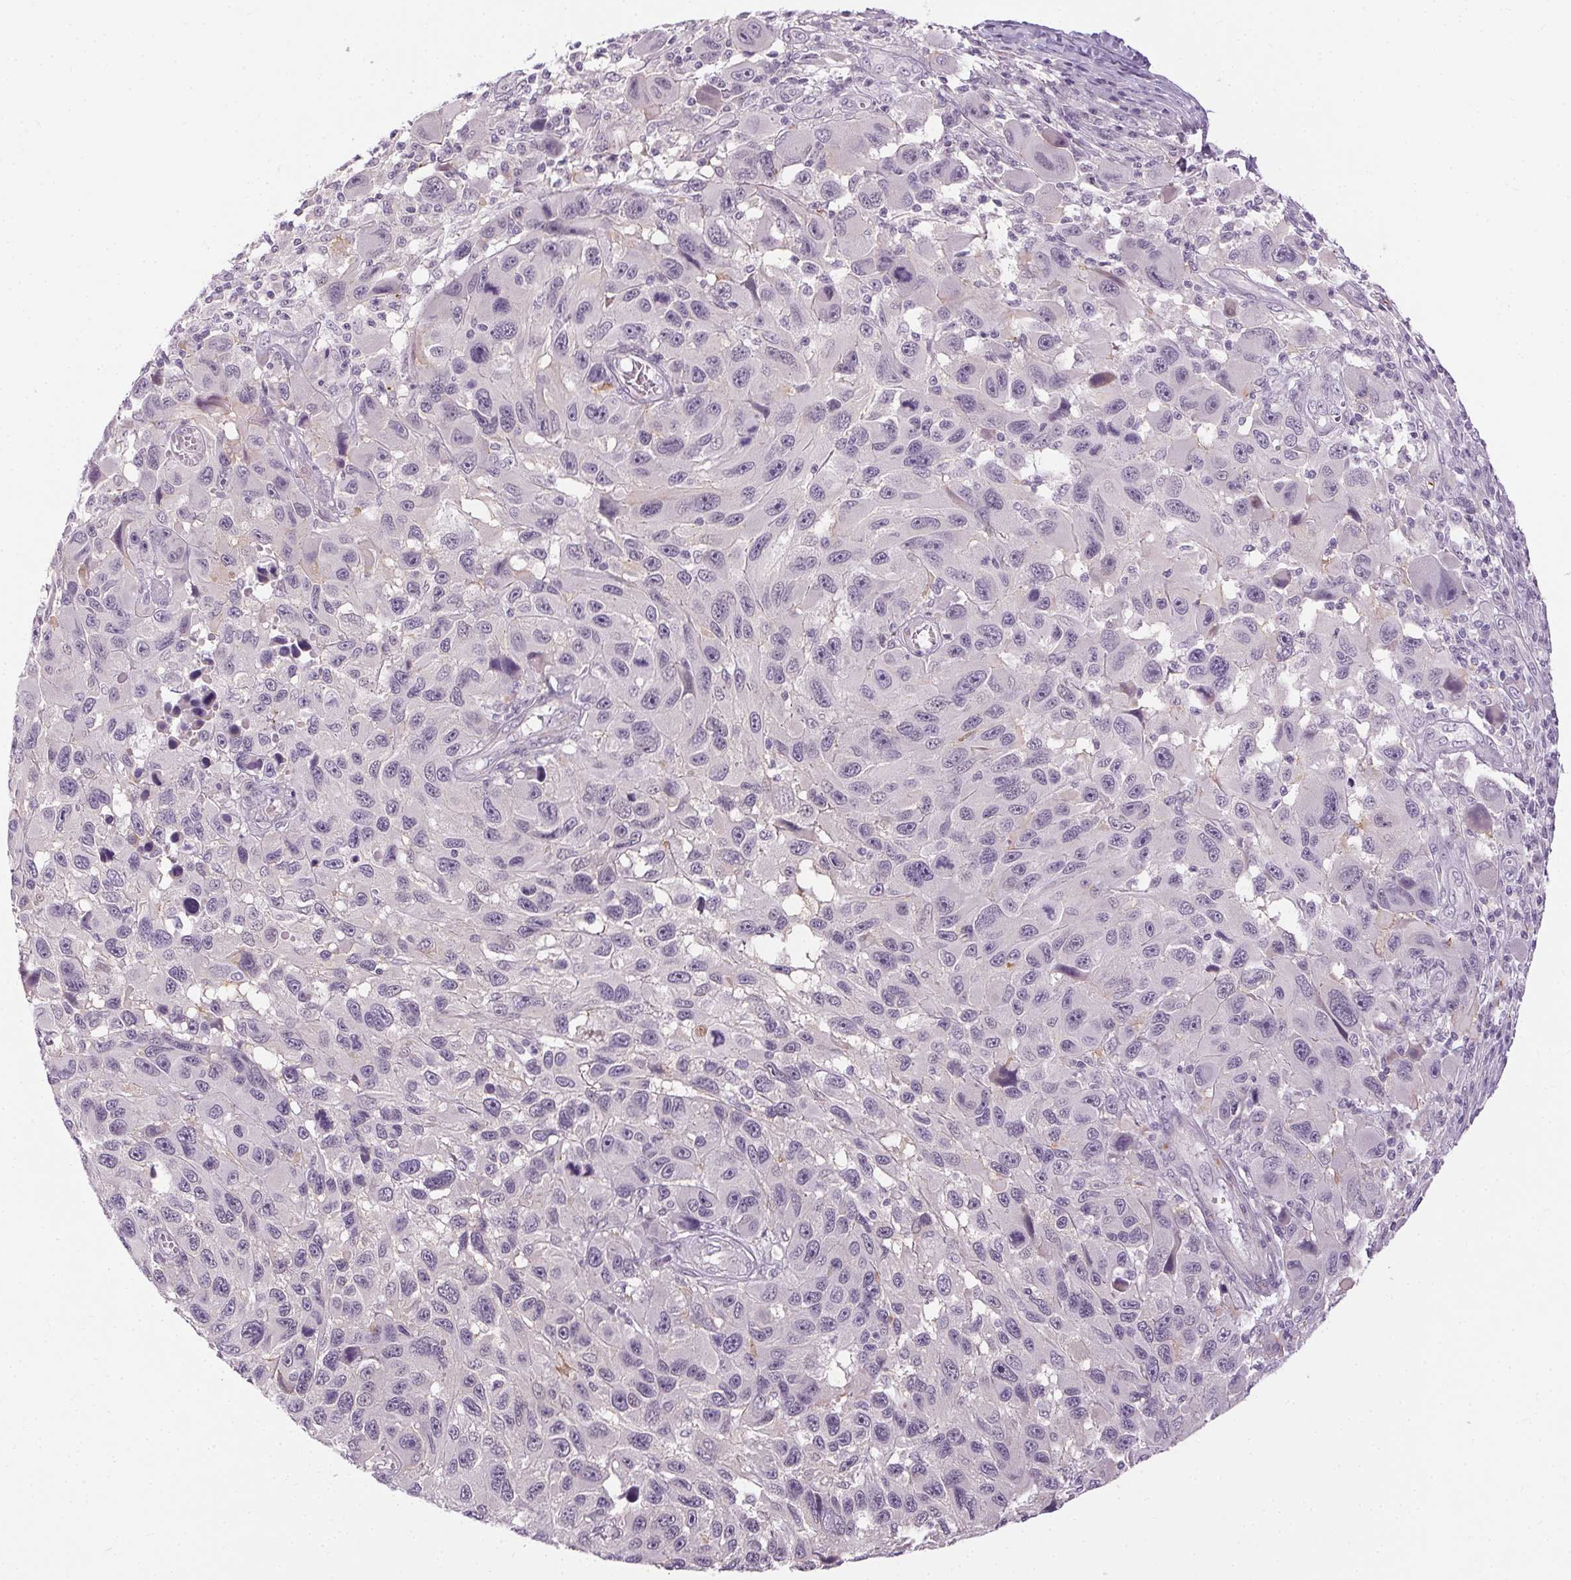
{"staining": {"intensity": "negative", "quantity": "none", "location": "none"}, "tissue": "melanoma", "cell_type": "Tumor cells", "image_type": "cancer", "snomed": [{"axis": "morphology", "description": "Malignant melanoma, NOS"}, {"axis": "topography", "description": "Skin"}], "caption": "Tumor cells are negative for brown protein staining in malignant melanoma.", "gene": "FAM168A", "patient": {"sex": "male", "age": 53}}